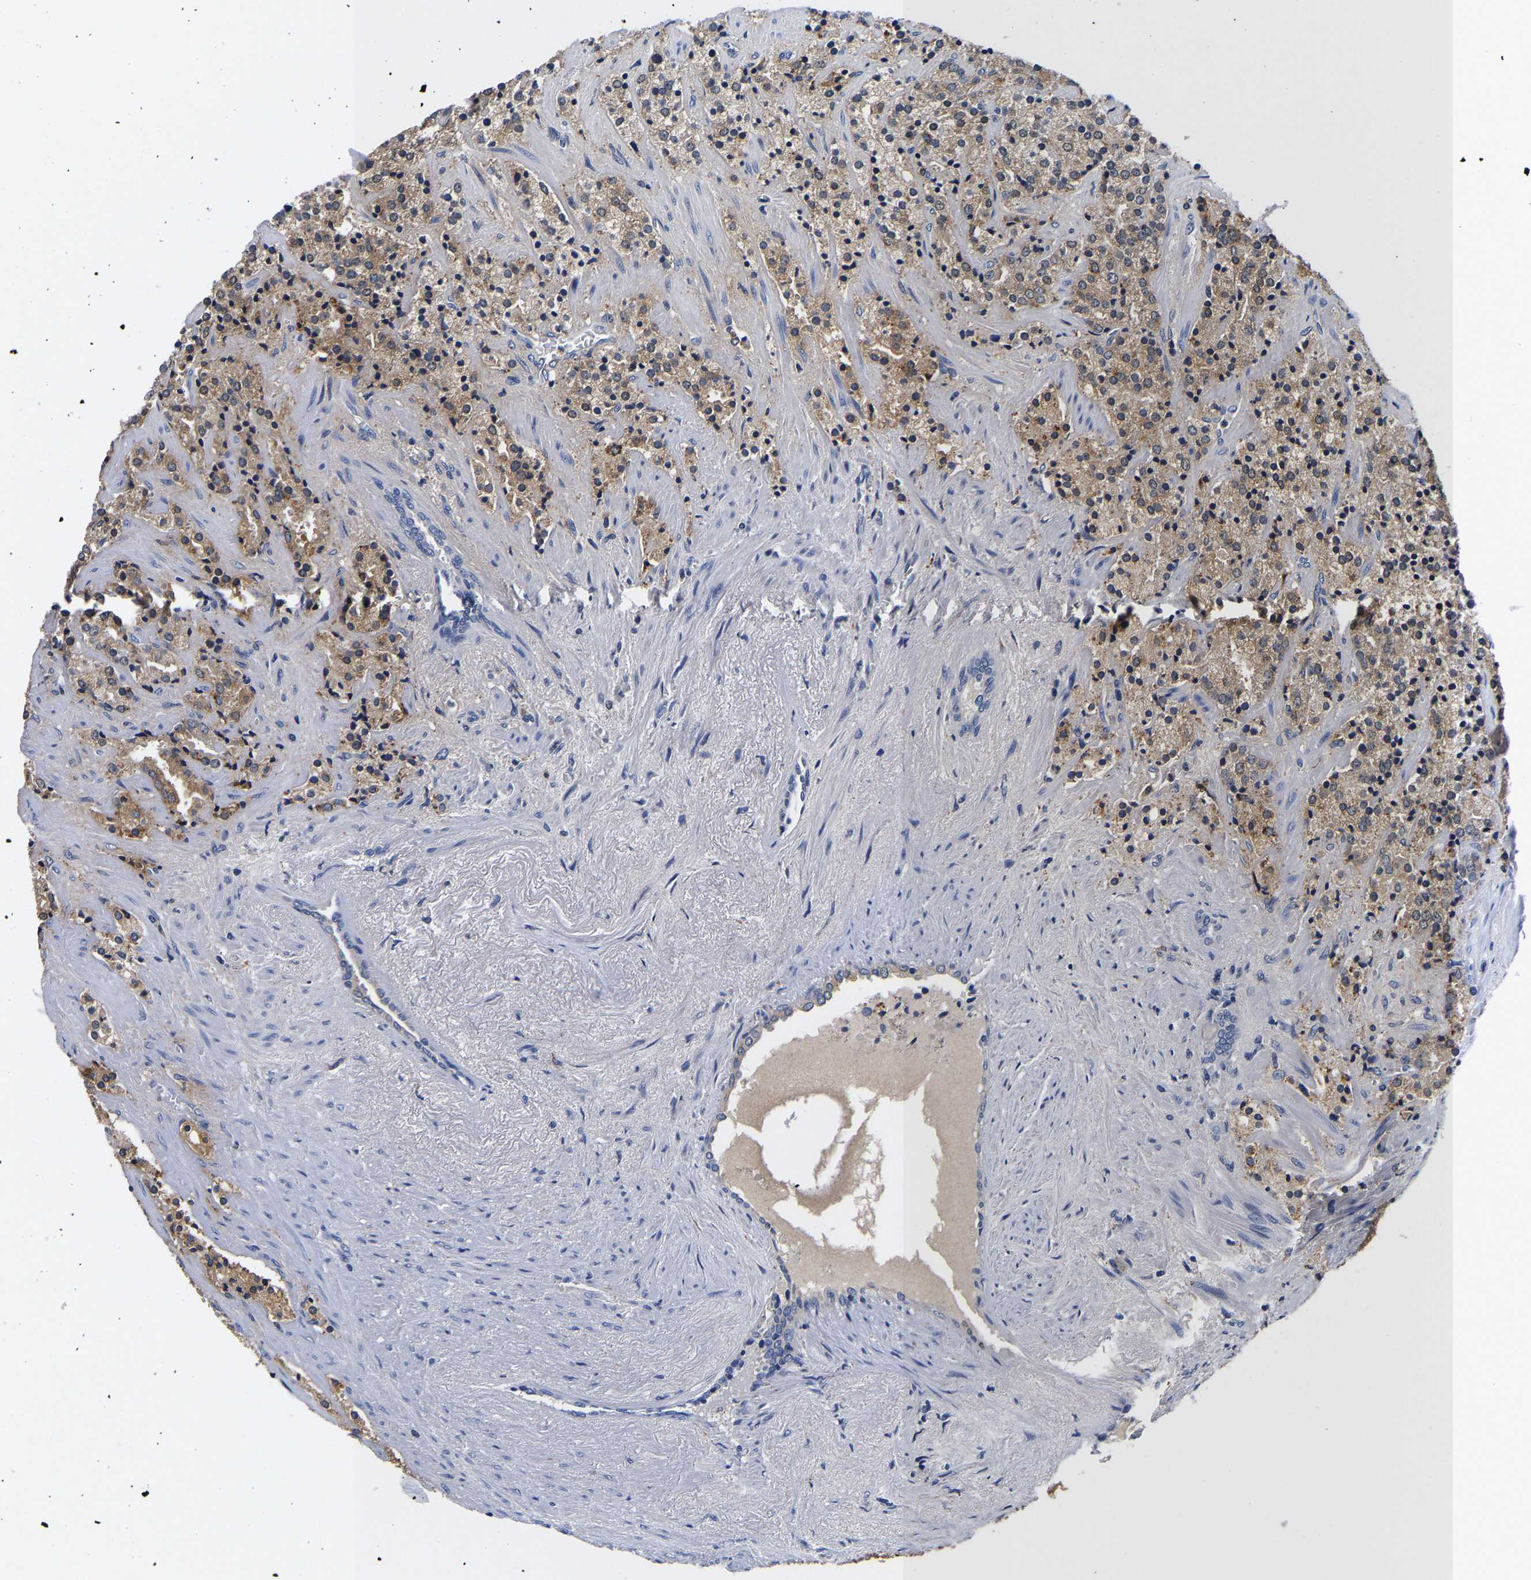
{"staining": {"intensity": "moderate", "quantity": ">75%", "location": "cytoplasmic/membranous"}, "tissue": "prostate cancer", "cell_type": "Tumor cells", "image_type": "cancer", "snomed": [{"axis": "morphology", "description": "Adenocarcinoma, High grade"}, {"axis": "topography", "description": "Prostate"}], "caption": "An immunohistochemistry (IHC) photomicrograph of tumor tissue is shown. Protein staining in brown labels moderate cytoplasmic/membranous positivity in prostate adenocarcinoma (high-grade) within tumor cells.", "gene": "GRN", "patient": {"sex": "male", "age": 71}}